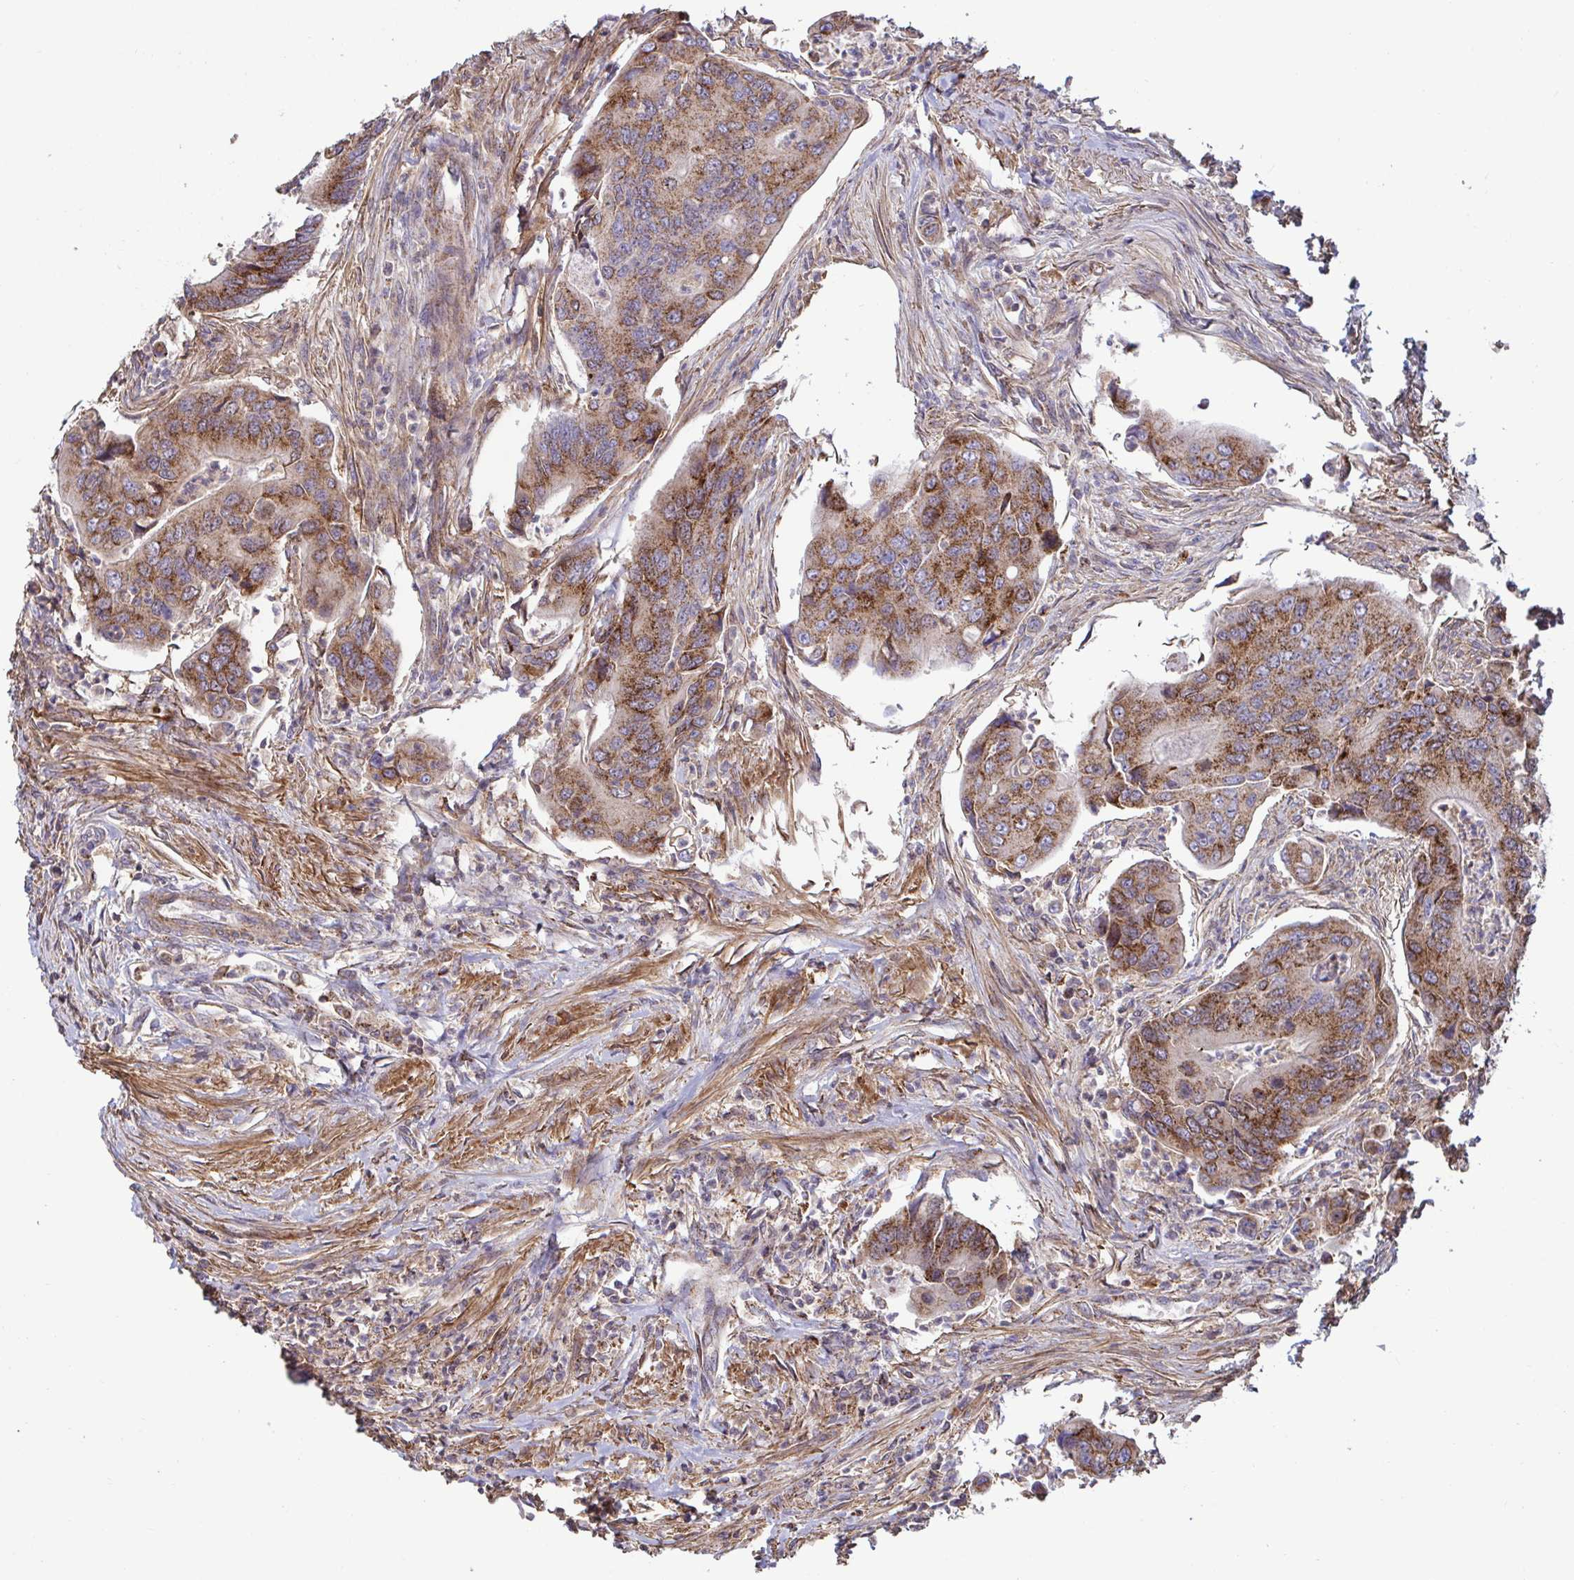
{"staining": {"intensity": "strong", "quantity": ">75%", "location": "cytoplasmic/membranous"}, "tissue": "colorectal cancer", "cell_type": "Tumor cells", "image_type": "cancer", "snomed": [{"axis": "morphology", "description": "Adenocarcinoma, NOS"}, {"axis": "topography", "description": "Colon"}], "caption": "Immunohistochemistry (IHC) histopathology image of human adenocarcinoma (colorectal) stained for a protein (brown), which reveals high levels of strong cytoplasmic/membranous expression in about >75% of tumor cells.", "gene": "SPRY1", "patient": {"sex": "female", "age": 67}}